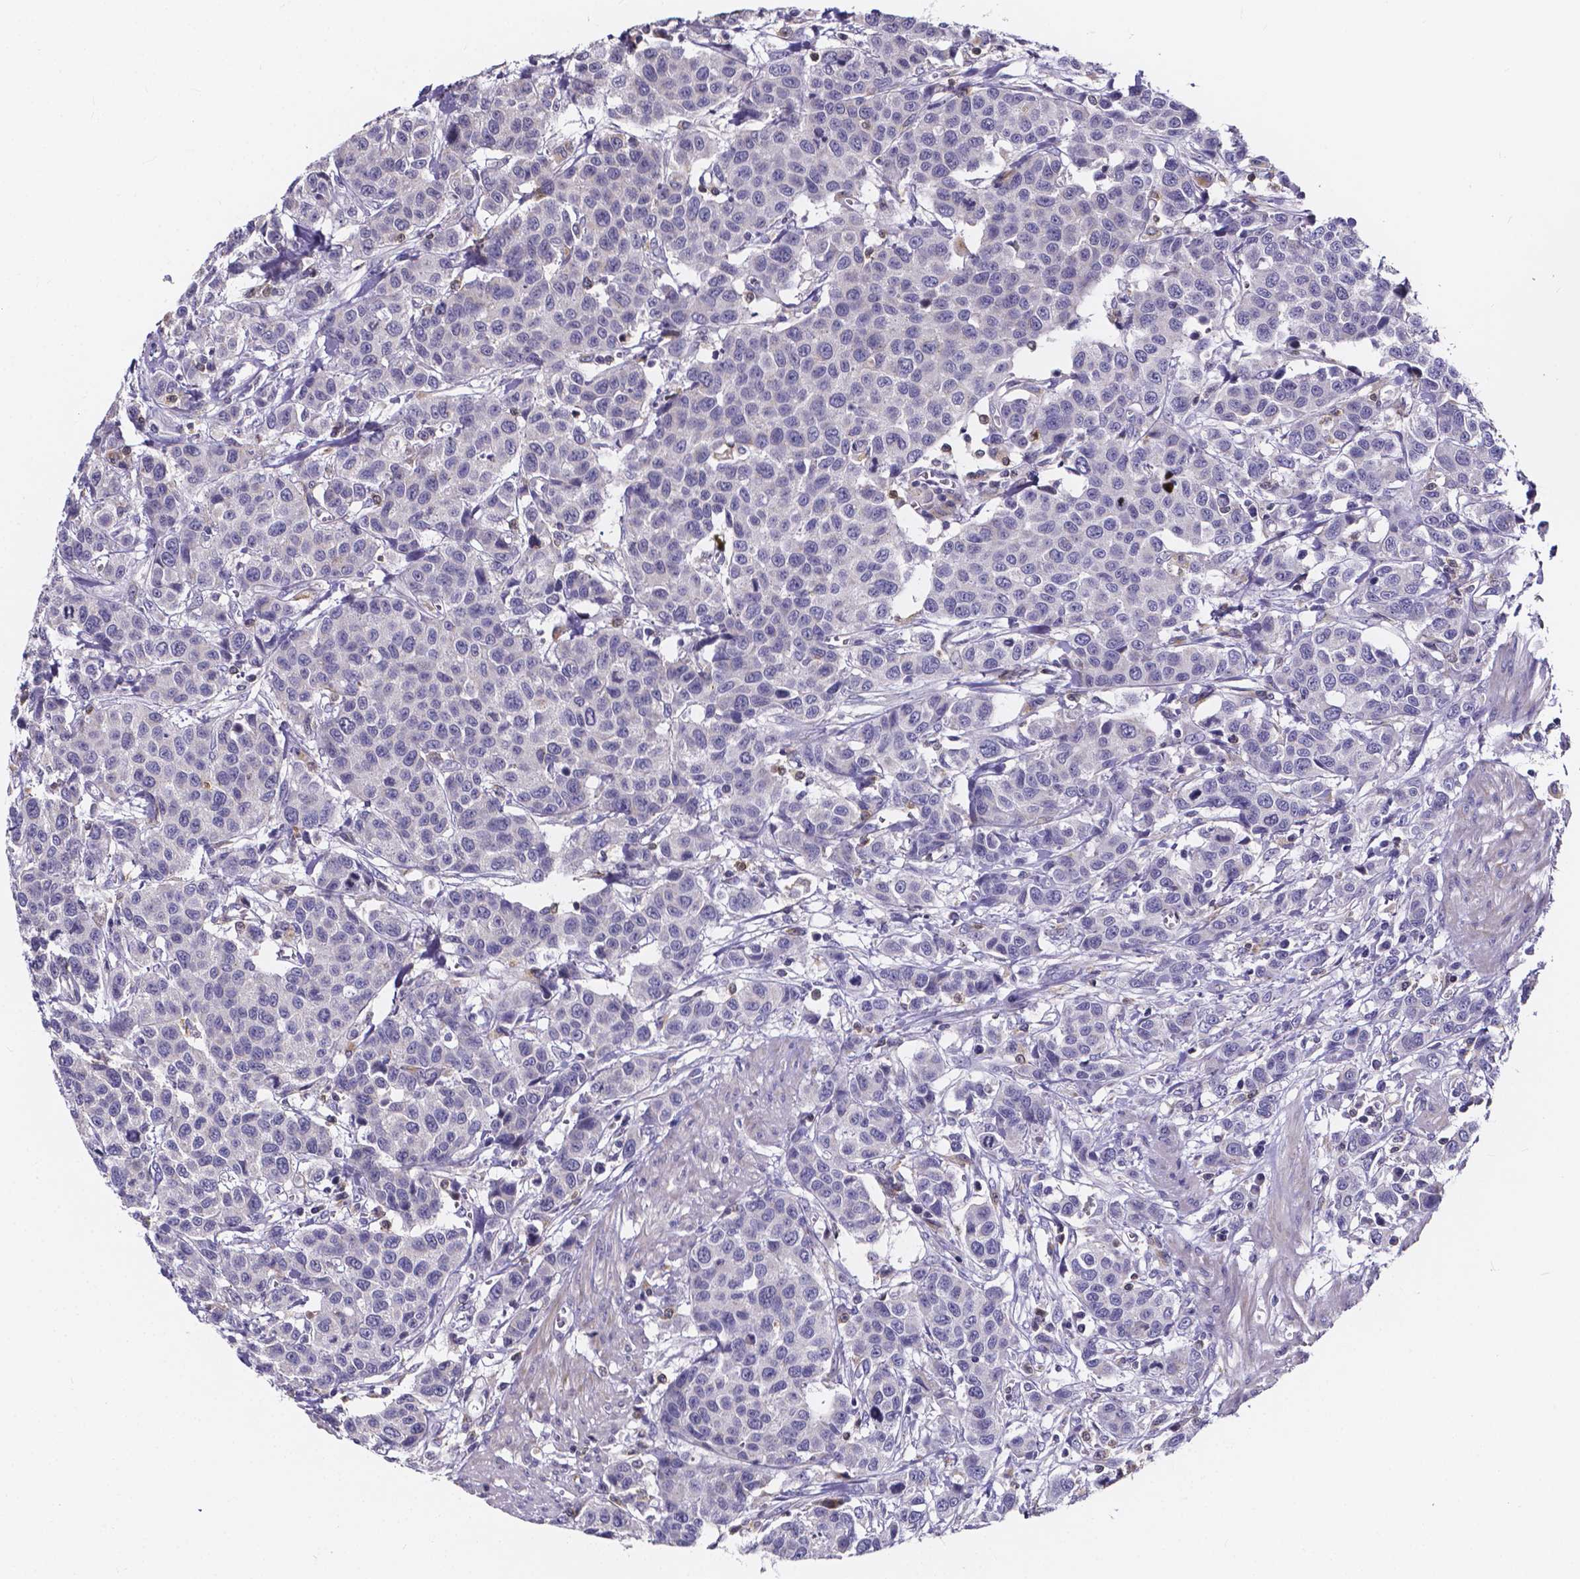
{"staining": {"intensity": "negative", "quantity": "none", "location": "none"}, "tissue": "urothelial cancer", "cell_type": "Tumor cells", "image_type": "cancer", "snomed": [{"axis": "morphology", "description": "Urothelial carcinoma, High grade"}, {"axis": "topography", "description": "Urinary bladder"}], "caption": "The immunohistochemistry (IHC) histopathology image has no significant staining in tumor cells of urothelial carcinoma (high-grade) tissue.", "gene": "THEMIS", "patient": {"sex": "female", "age": 58}}